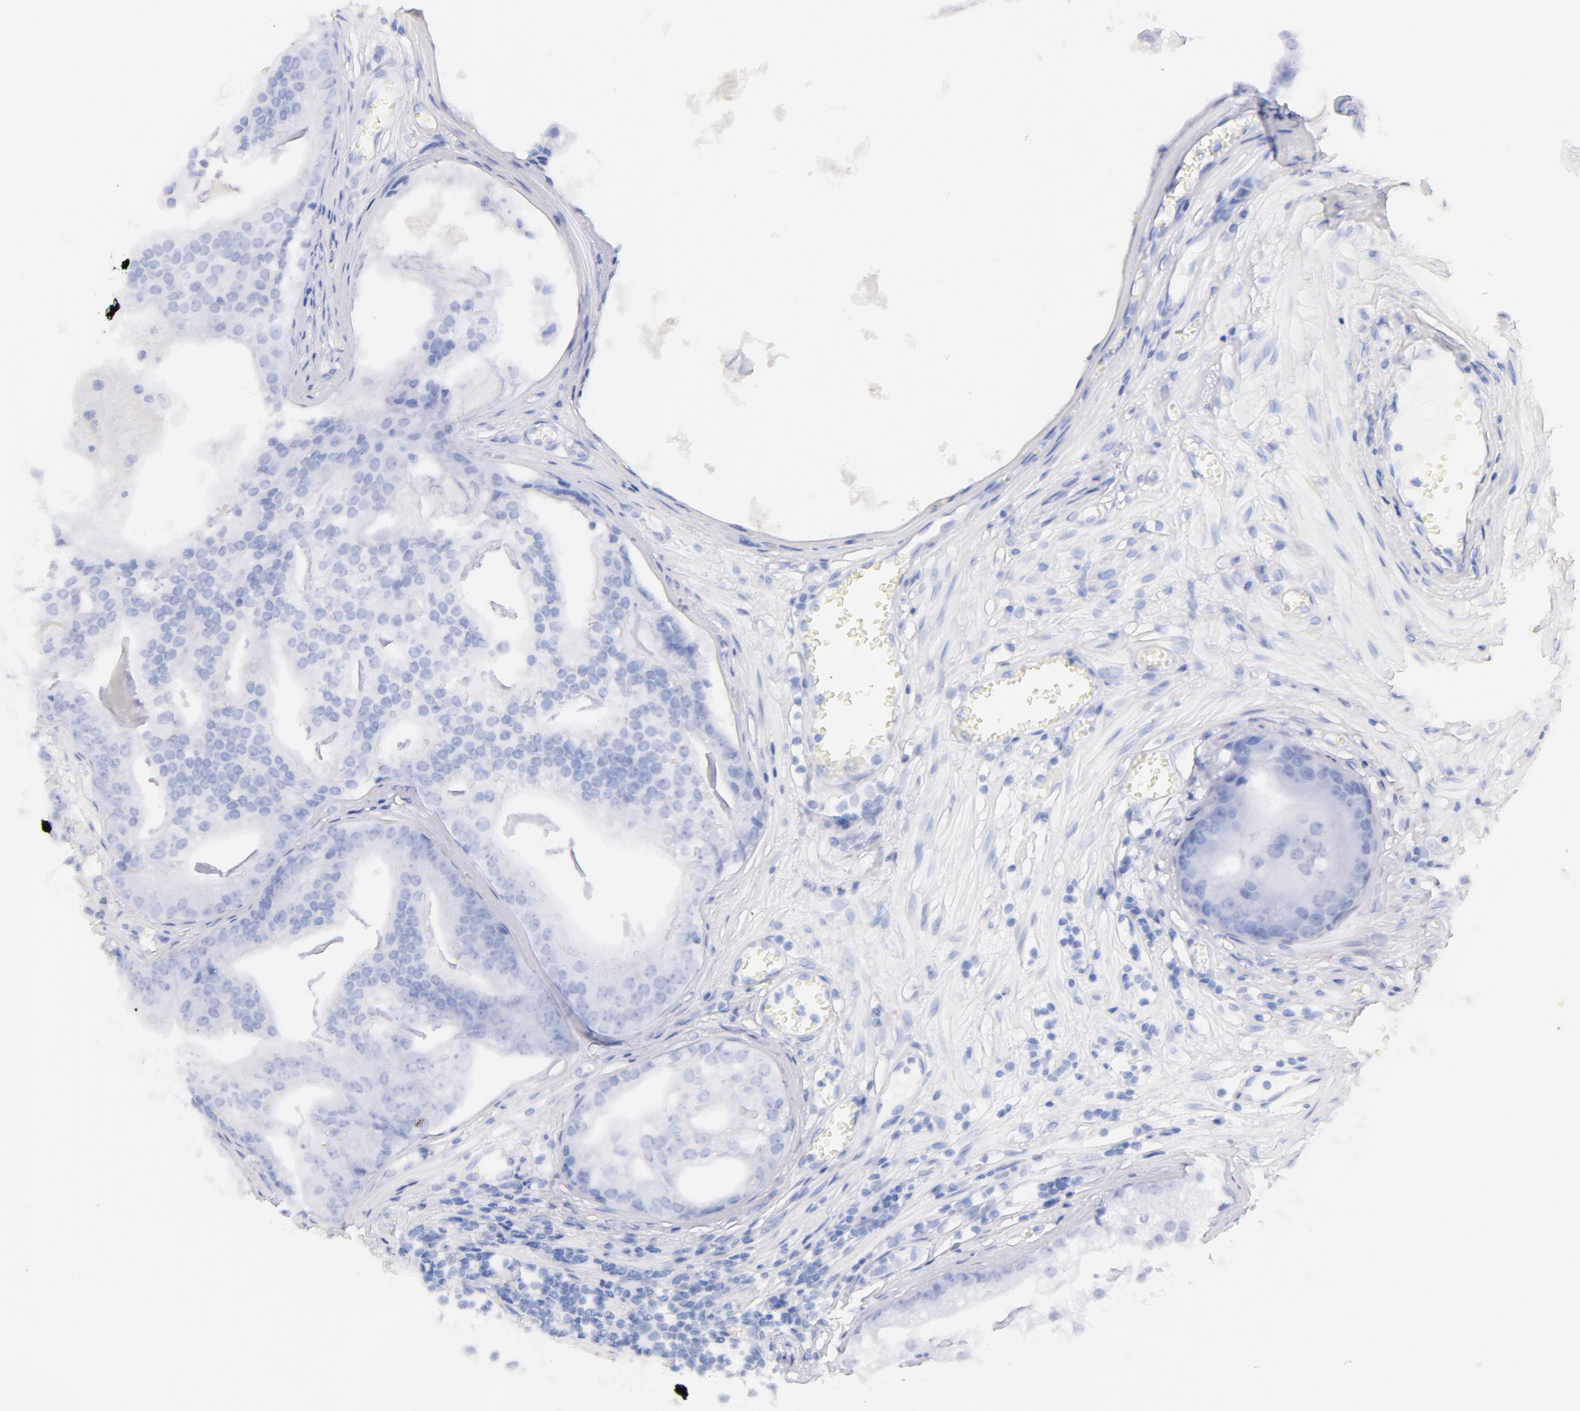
{"staining": {"intensity": "negative", "quantity": "none", "location": "none"}, "tissue": "prostate cancer", "cell_type": "Tumor cells", "image_type": "cancer", "snomed": [{"axis": "morphology", "description": "Adenocarcinoma, High grade"}, {"axis": "topography", "description": "Prostate"}], "caption": "The IHC micrograph has no significant staining in tumor cells of prostate cancer tissue.", "gene": "CD44", "patient": {"sex": "male", "age": 56}}